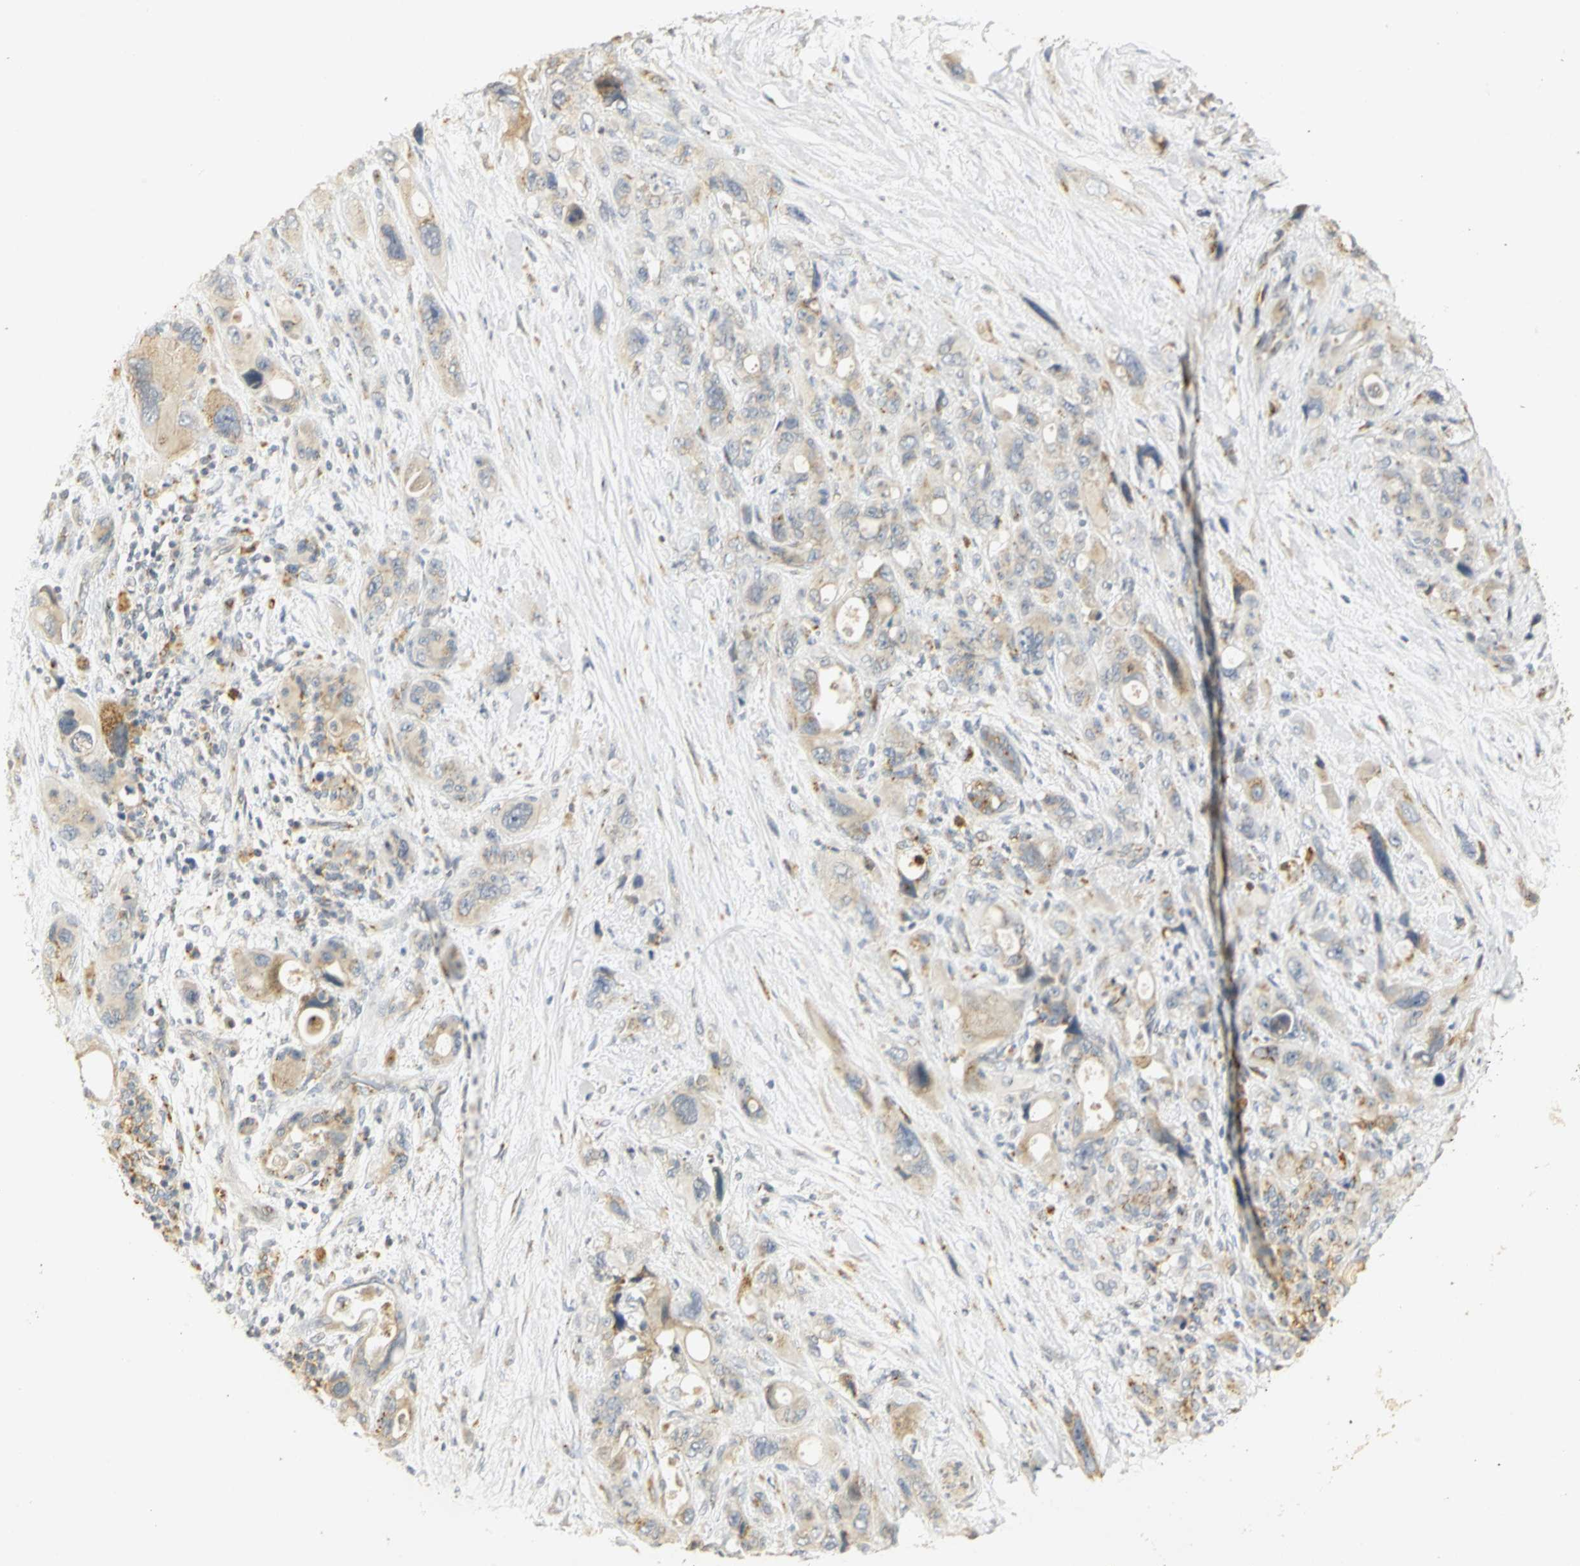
{"staining": {"intensity": "weak", "quantity": ">75%", "location": "cytoplasmic/membranous"}, "tissue": "pancreatic cancer", "cell_type": "Tumor cells", "image_type": "cancer", "snomed": [{"axis": "morphology", "description": "Adenocarcinoma, NOS"}, {"axis": "topography", "description": "Pancreas"}], "caption": "Brown immunohistochemical staining in human pancreatic adenocarcinoma displays weak cytoplasmic/membranous staining in approximately >75% of tumor cells.", "gene": "TM9SF2", "patient": {"sex": "male", "age": 46}}